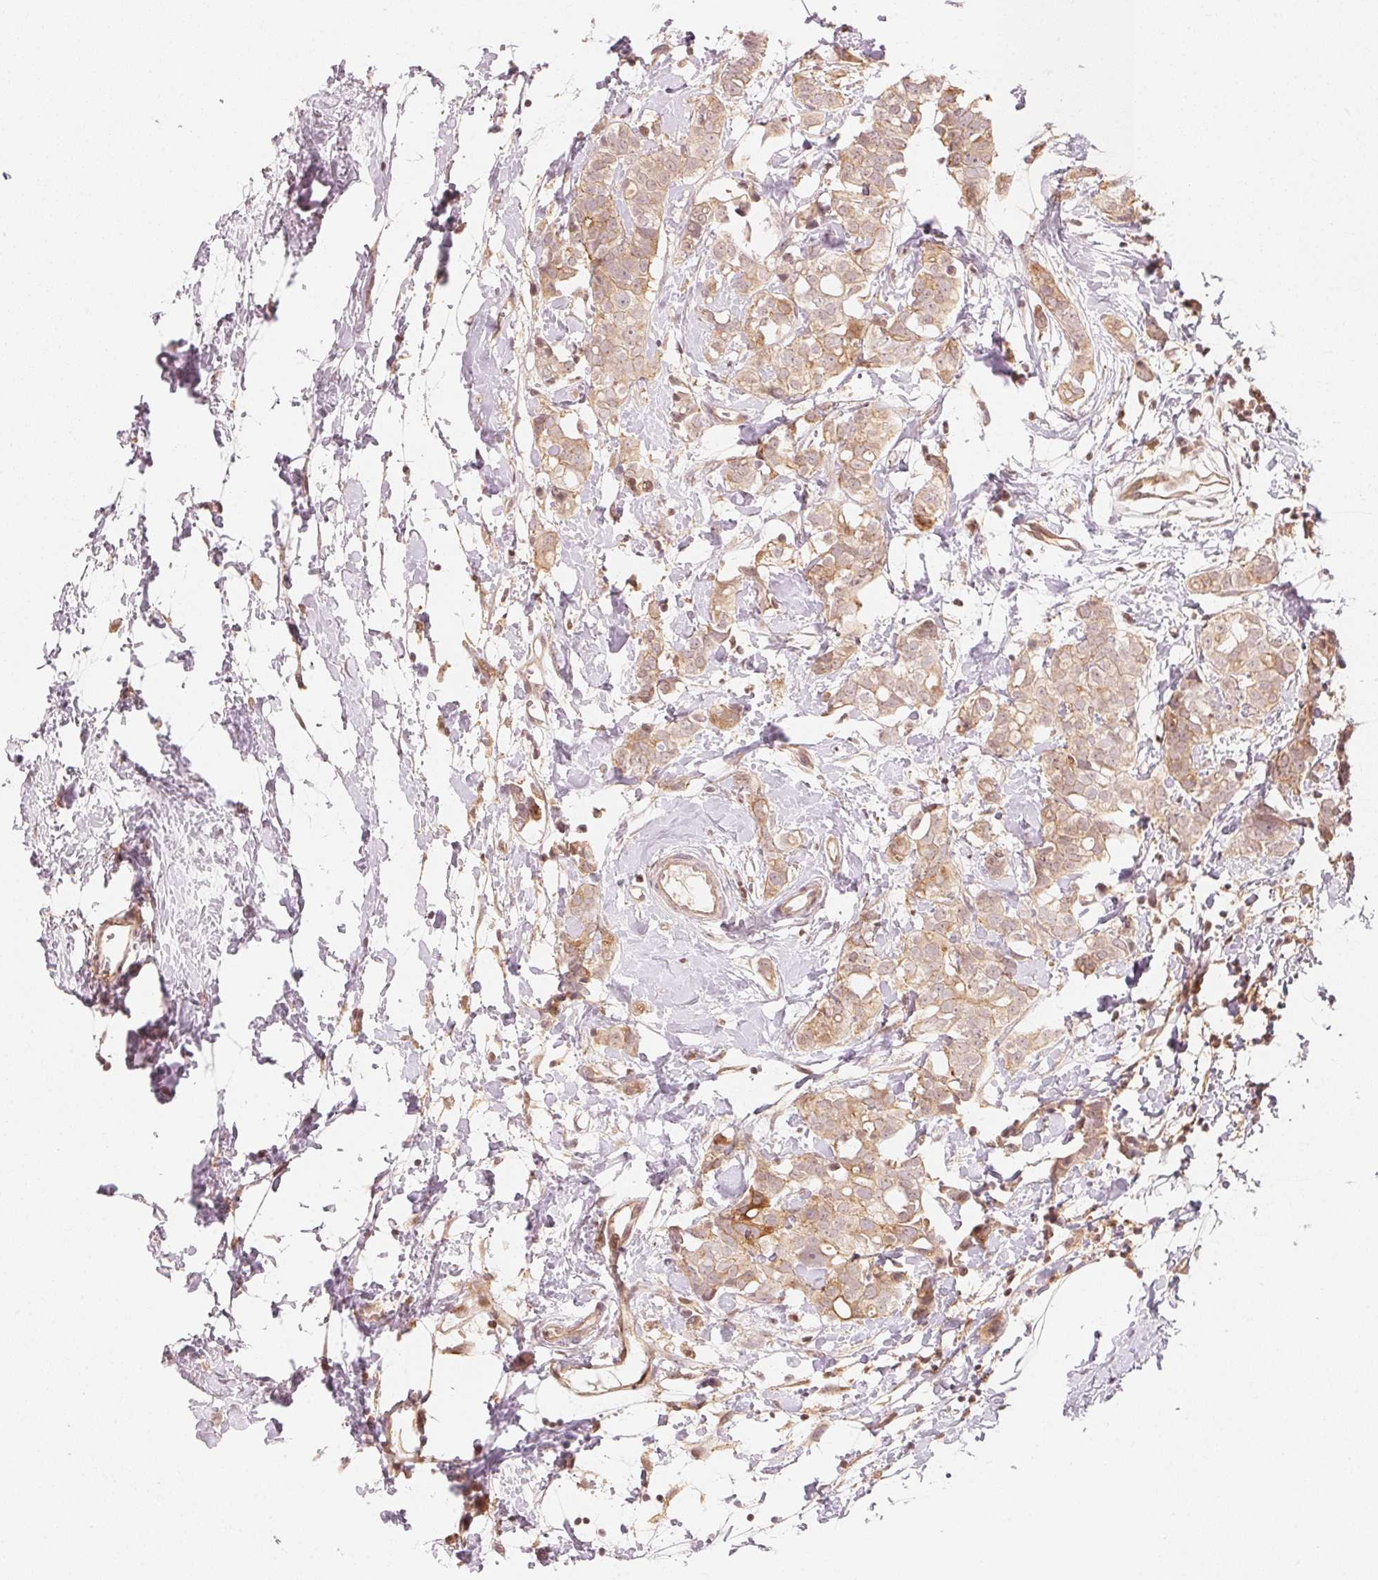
{"staining": {"intensity": "weak", "quantity": ">75%", "location": "cytoplasmic/membranous"}, "tissue": "breast cancer", "cell_type": "Tumor cells", "image_type": "cancer", "snomed": [{"axis": "morphology", "description": "Duct carcinoma"}, {"axis": "topography", "description": "Breast"}], "caption": "Breast intraductal carcinoma stained for a protein (brown) shows weak cytoplasmic/membranous positive positivity in approximately >75% of tumor cells.", "gene": "PRKN", "patient": {"sex": "female", "age": 40}}